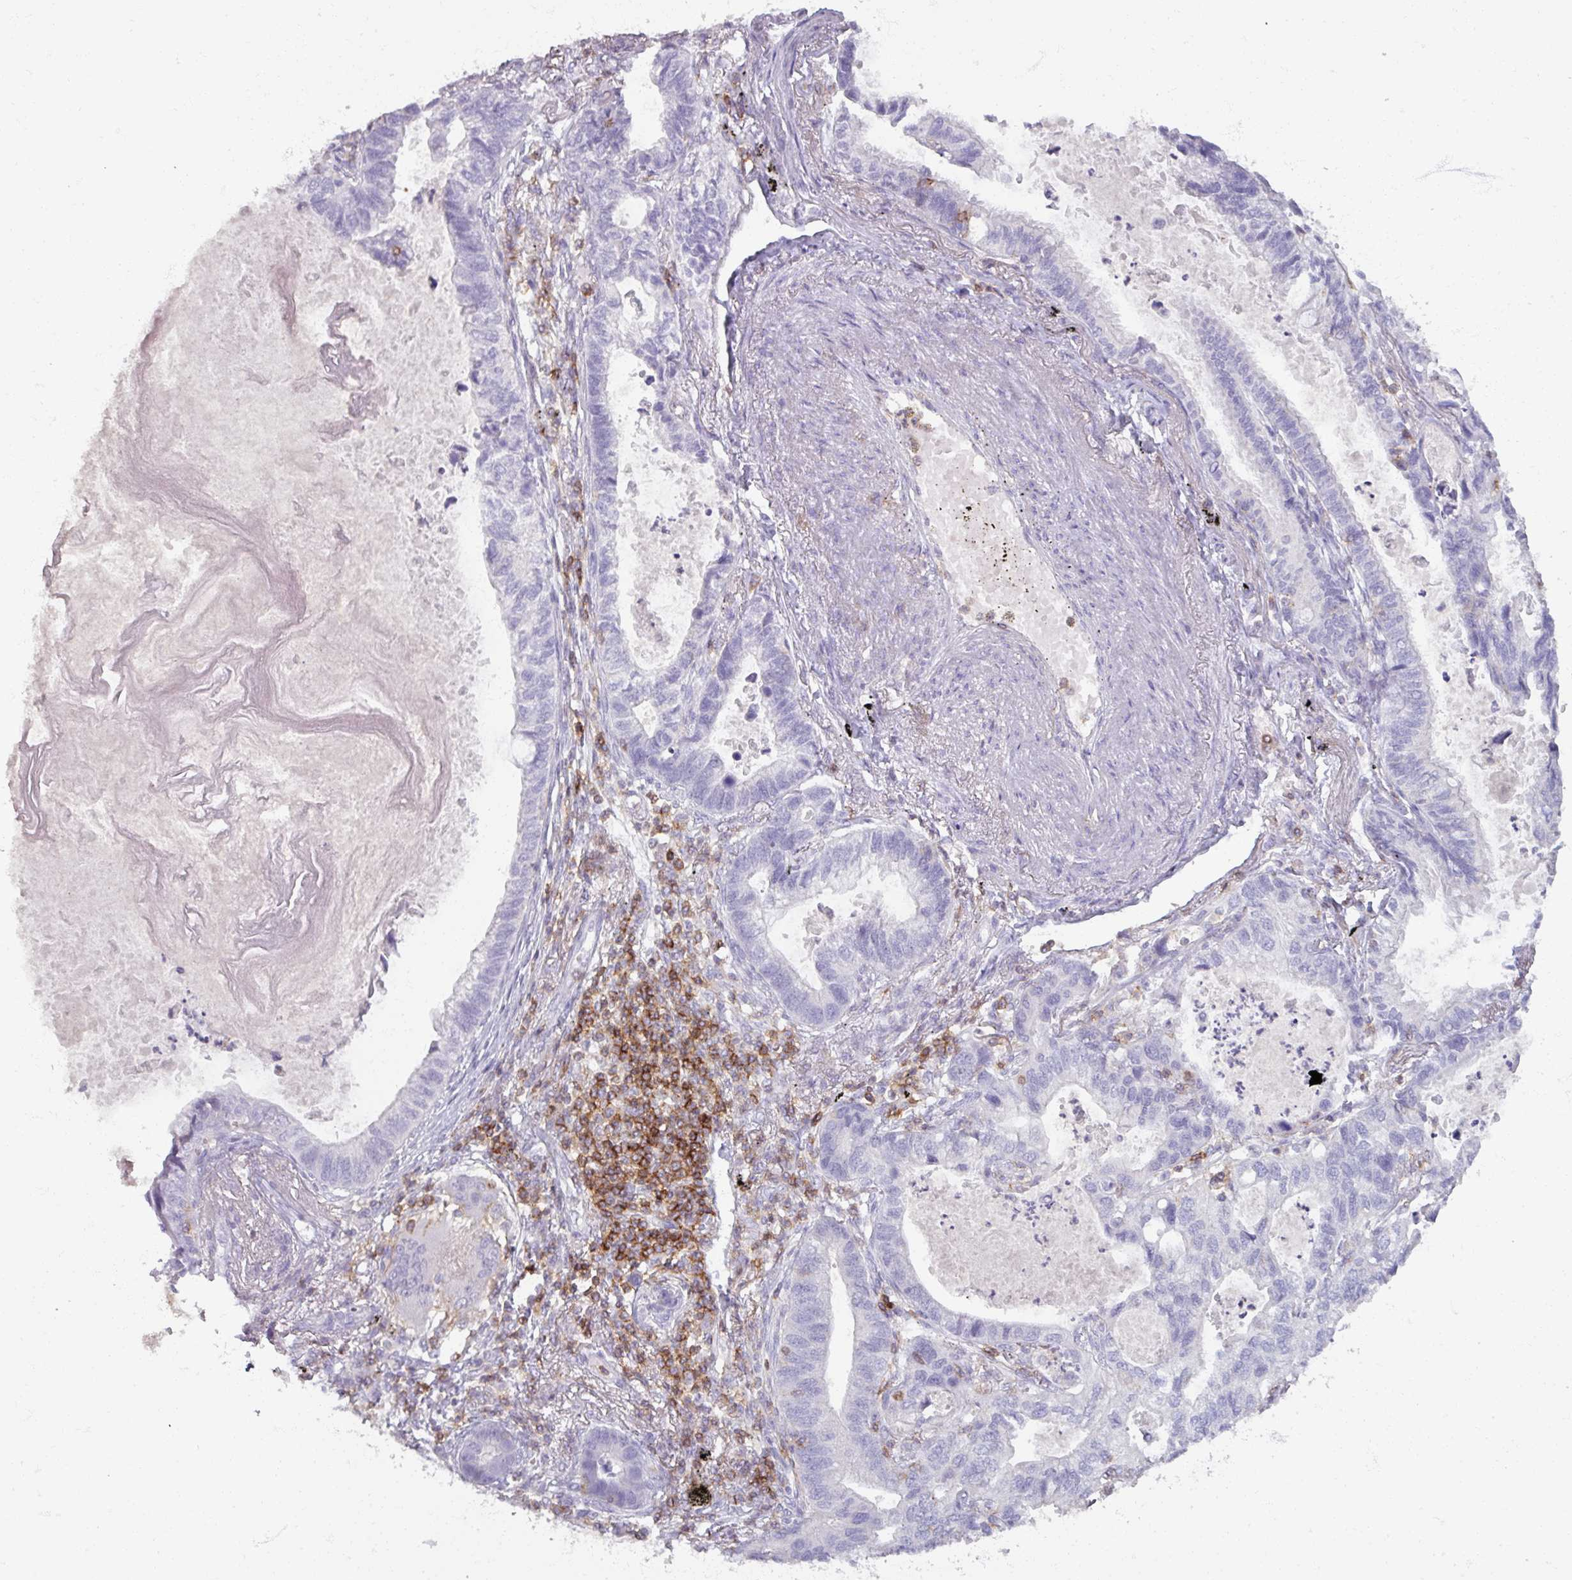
{"staining": {"intensity": "negative", "quantity": "none", "location": "none"}, "tissue": "lung cancer", "cell_type": "Tumor cells", "image_type": "cancer", "snomed": [{"axis": "morphology", "description": "Adenocarcinoma, NOS"}, {"axis": "topography", "description": "Lung"}], "caption": "Lung adenocarcinoma was stained to show a protein in brown. There is no significant expression in tumor cells.", "gene": "PTPRC", "patient": {"sex": "male", "age": 67}}